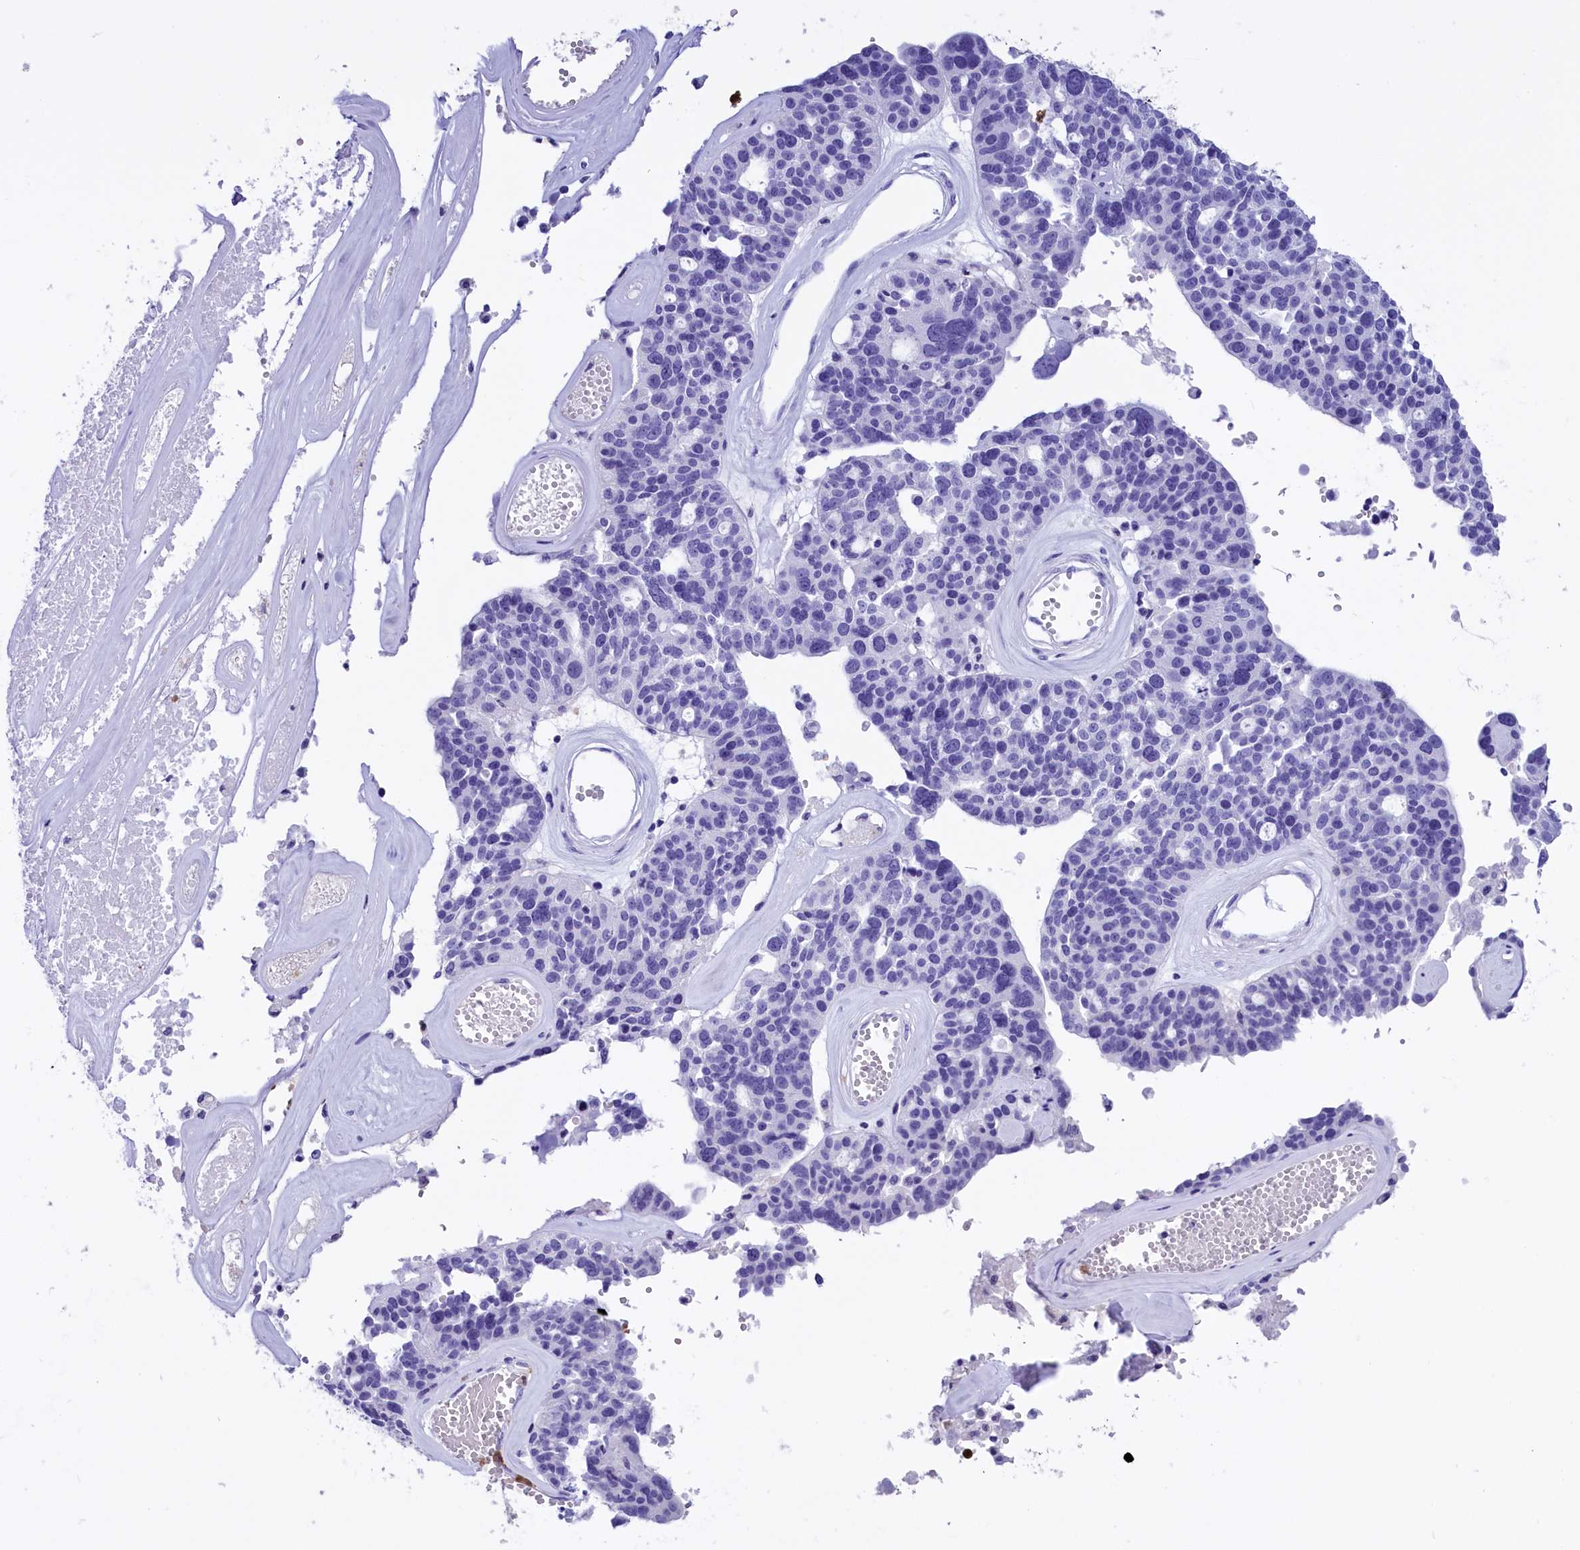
{"staining": {"intensity": "negative", "quantity": "none", "location": "none"}, "tissue": "ovarian cancer", "cell_type": "Tumor cells", "image_type": "cancer", "snomed": [{"axis": "morphology", "description": "Cystadenocarcinoma, serous, NOS"}, {"axis": "topography", "description": "Ovary"}], "caption": "This is an immunohistochemistry (IHC) micrograph of human ovarian cancer (serous cystadenocarcinoma). There is no staining in tumor cells.", "gene": "CLC", "patient": {"sex": "female", "age": 59}}